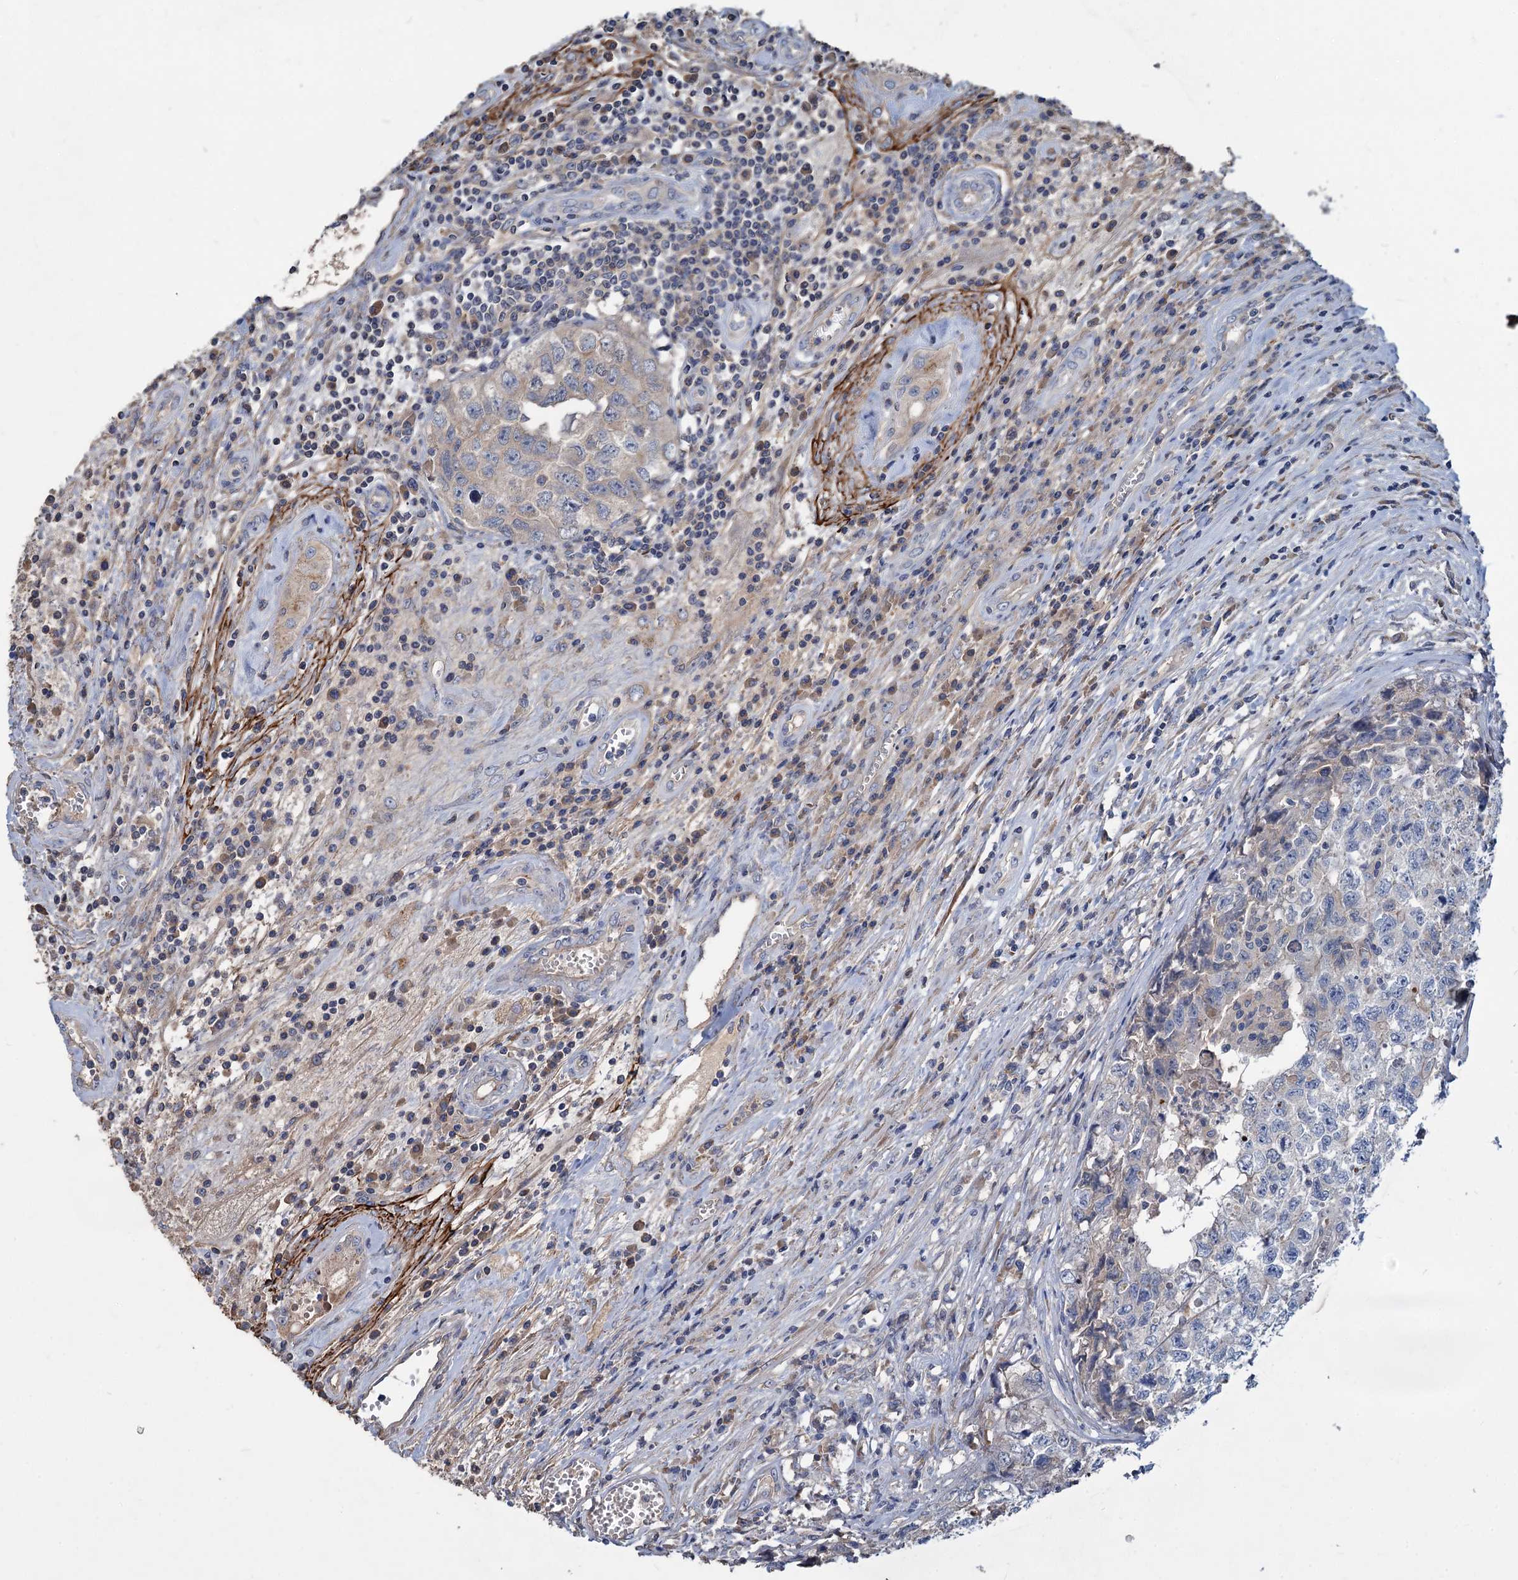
{"staining": {"intensity": "negative", "quantity": "none", "location": "none"}, "tissue": "testis cancer", "cell_type": "Tumor cells", "image_type": "cancer", "snomed": [{"axis": "morphology", "description": "Seminoma, NOS"}, {"axis": "morphology", "description": "Carcinoma, Embryonal, NOS"}, {"axis": "topography", "description": "Testis"}], "caption": "High power microscopy photomicrograph of an IHC histopathology image of seminoma (testis), revealing no significant positivity in tumor cells.", "gene": "URAD", "patient": {"sex": "male", "age": 43}}